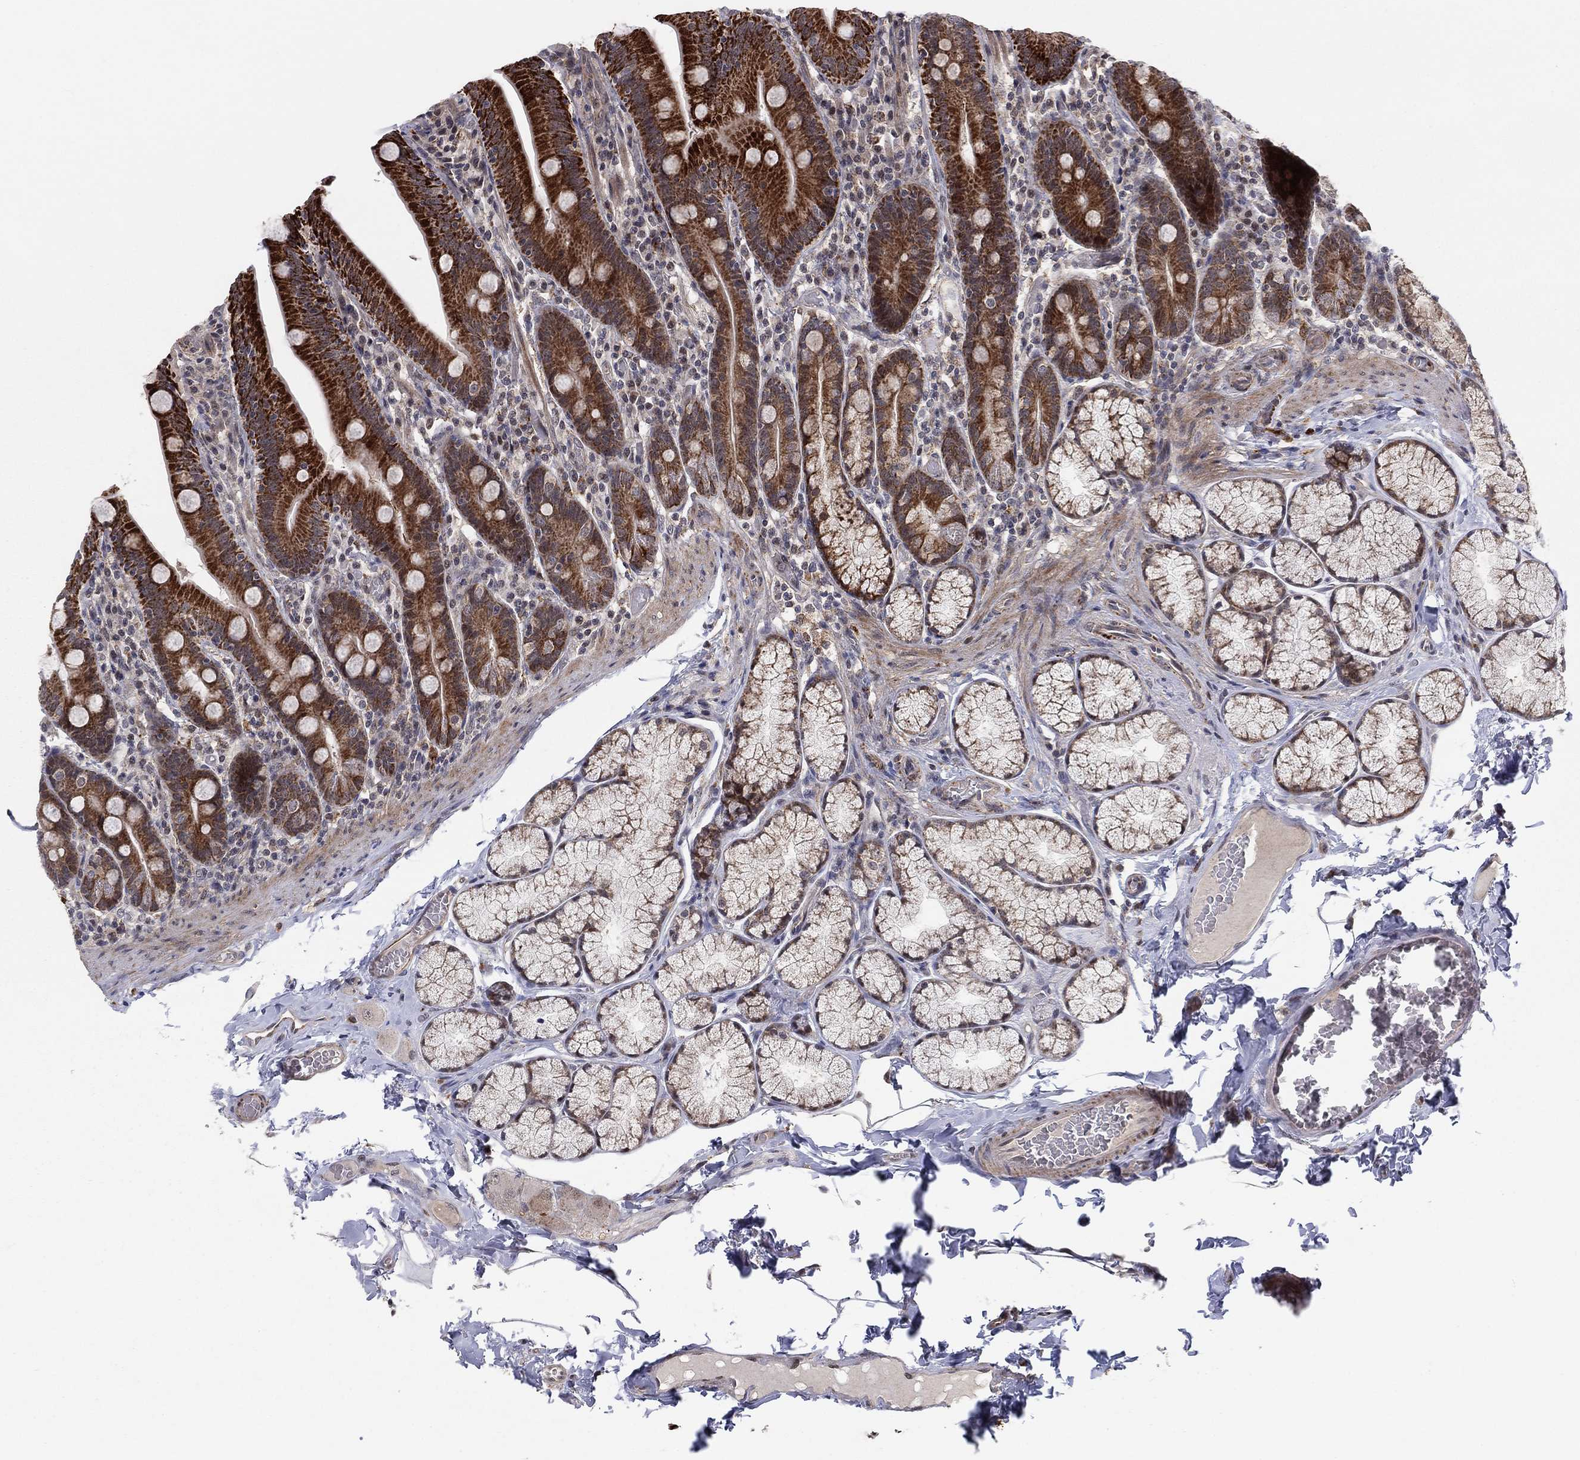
{"staining": {"intensity": "strong", "quantity": ">75%", "location": "cytoplasmic/membranous"}, "tissue": "small intestine", "cell_type": "Glandular cells", "image_type": "normal", "snomed": [{"axis": "morphology", "description": "Normal tissue, NOS"}, {"axis": "topography", "description": "Small intestine"}], "caption": "Immunohistochemical staining of normal human small intestine reveals high levels of strong cytoplasmic/membranous expression in about >75% of glandular cells.", "gene": "ZNF395", "patient": {"sex": "male", "age": 37}}